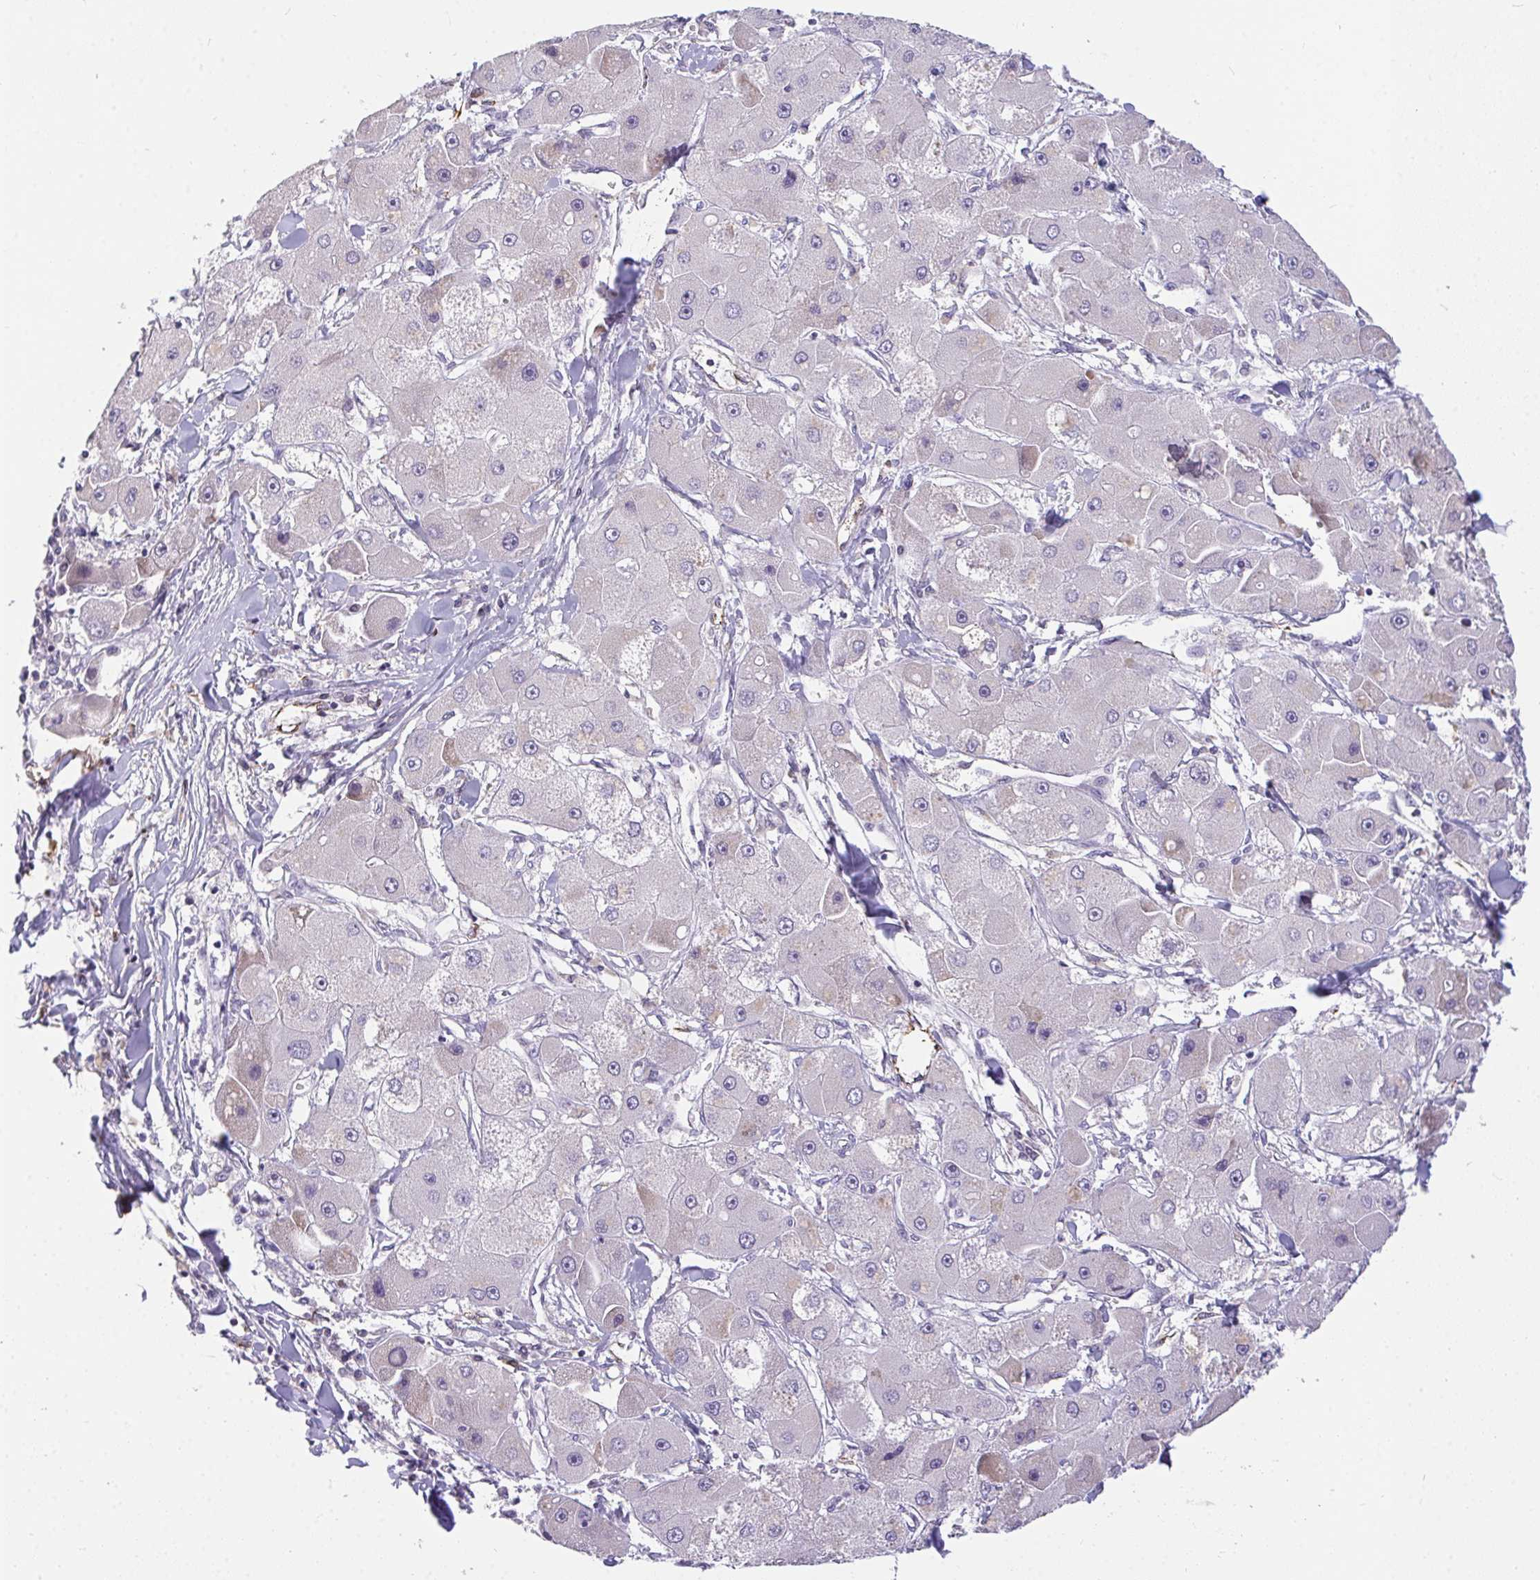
{"staining": {"intensity": "negative", "quantity": "none", "location": "none"}, "tissue": "liver cancer", "cell_type": "Tumor cells", "image_type": "cancer", "snomed": [{"axis": "morphology", "description": "Carcinoma, Hepatocellular, NOS"}, {"axis": "topography", "description": "Liver"}], "caption": "High power microscopy image of an immunohistochemistry histopathology image of liver cancer (hepatocellular carcinoma), revealing no significant positivity in tumor cells.", "gene": "SEMA6B", "patient": {"sex": "male", "age": 24}}